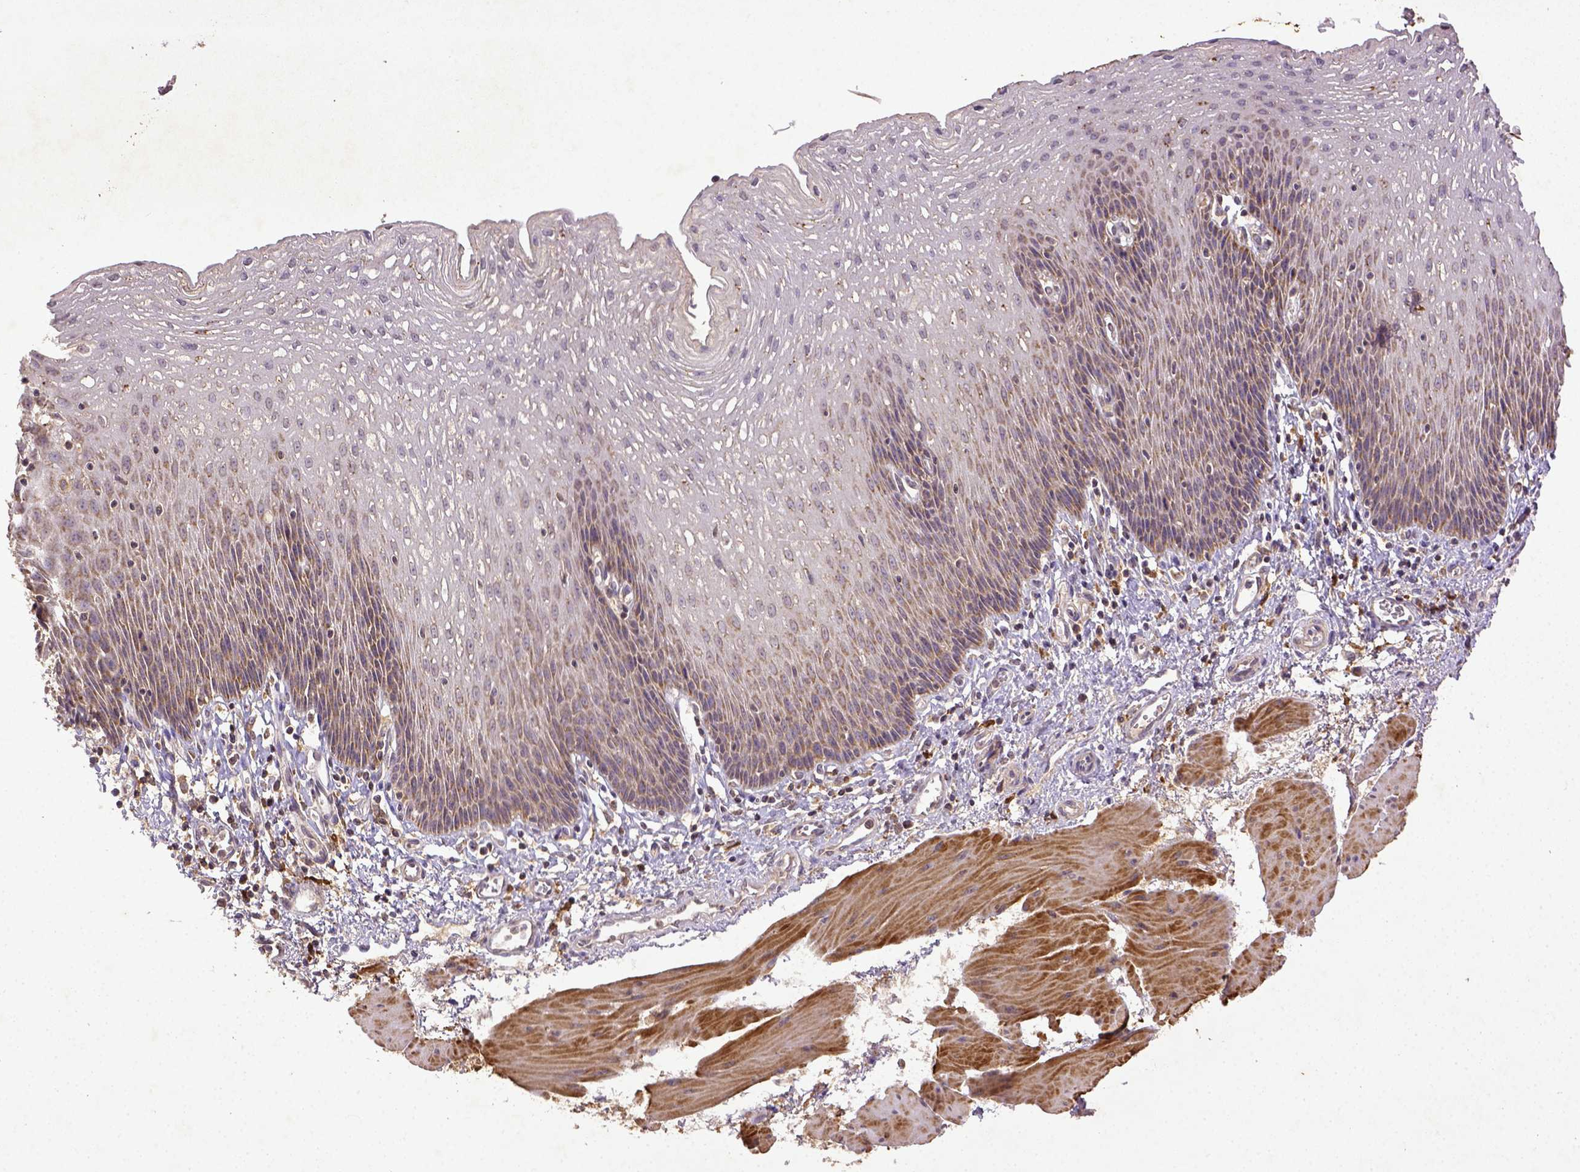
{"staining": {"intensity": "moderate", "quantity": "25%-75%", "location": "cytoplasmic/membranous"}, "tissue": "esophagus", "cell_type": "Squamous epithelial cells", "image_type": "normal", "snomed": [{"axis": "morphology", "description": "Normal tissue, NOS"}, {"axis": "topography", "description": "Esophagus"}], "caption": "Normal esophagus displays moderate cytoplasmic/membranous expression in approximately 25%-75% of squamous epithelial cells The staining is performed using DAB (3,3'-diaminobenzidine) brown chromogen to label protein expression. The nuclei are counter-stained blue using hematoxylin..", "gene": "MT", "patient": {"sex": "female", "age": 64}}